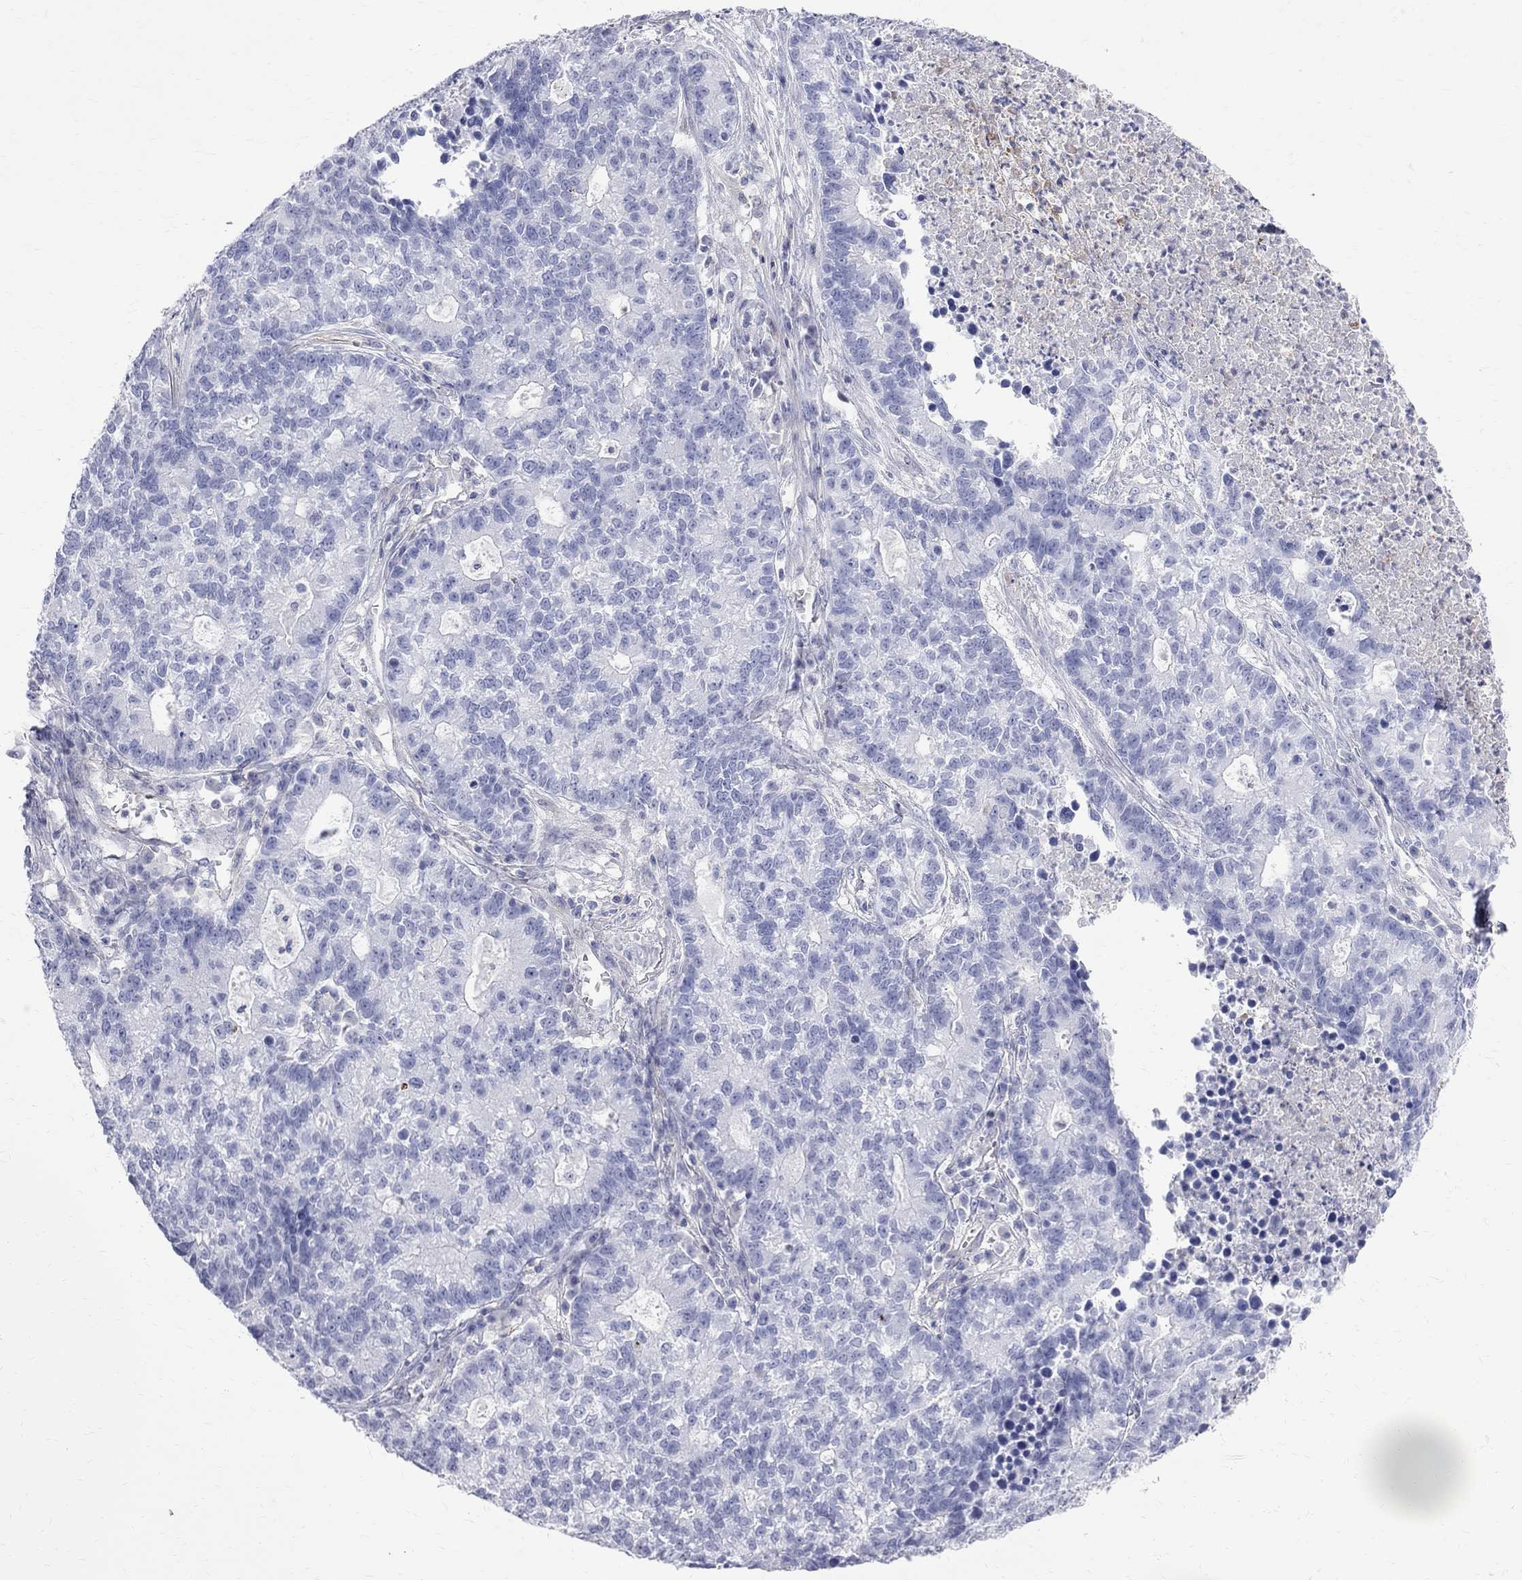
{"staining": {"intensity": "negative", "quantity": "none", "location": "none"}, "tissue": "lung cancer", "cell_type": "Tumor cells", "image_type": "cancer", "snomed": [{"axis": "morphology", "description": "Adenocarcinoma, NOS"}, {"axis": "topography", "description": "Lung"}], "caption": "High magnification brightfield microscopy of lung cancer (adenocarcinoma) stained with DAB (3,3'-diaminobenzidine) (brown) and counterstained with hematoxylin (blue): tumor cells show no significant expression. The staining is performed using DAB brown chromogen with nuclei counter-stained in using hematoxylin.", "gene": "S100A3", "patient": {"sex": "male", "age": 57}}